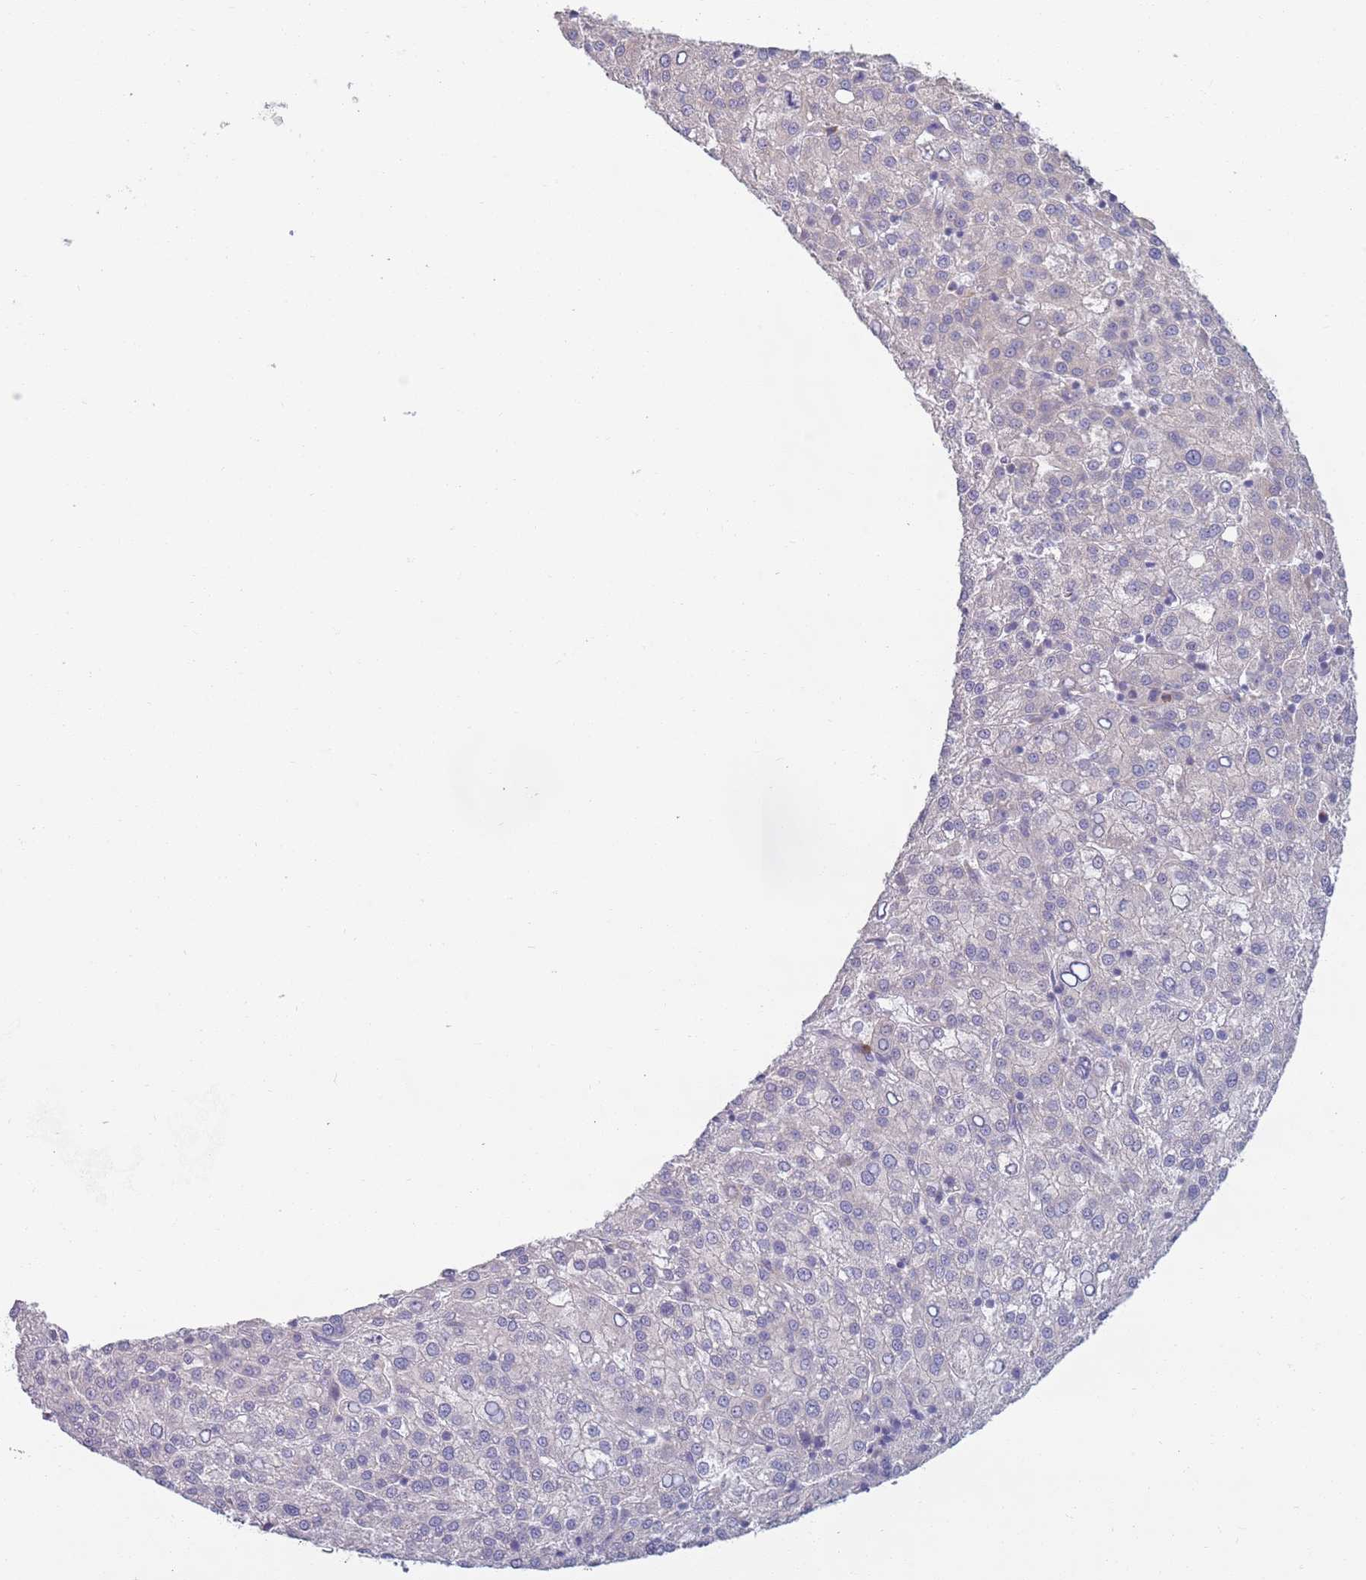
{"staining": {"intensity": "negative", "quantity": "none", "location": "none"}, "tissue": "liver cancer", "cell_type": "Tumor cells", "image_type": "cancer", "snomed": [{"axis": "morphology", "description": "Carcinoma, Hepatocellular, NOS"}, {"axis": "topography", "description": "Liver"}], "caption": "Immunohistochemical staining of human liver cancer (hepatocellular carcinoma) demonstrates no significant expression in tumor cells.", "gene": "LTB", "patient": {"sex": "female", "age": 58}}